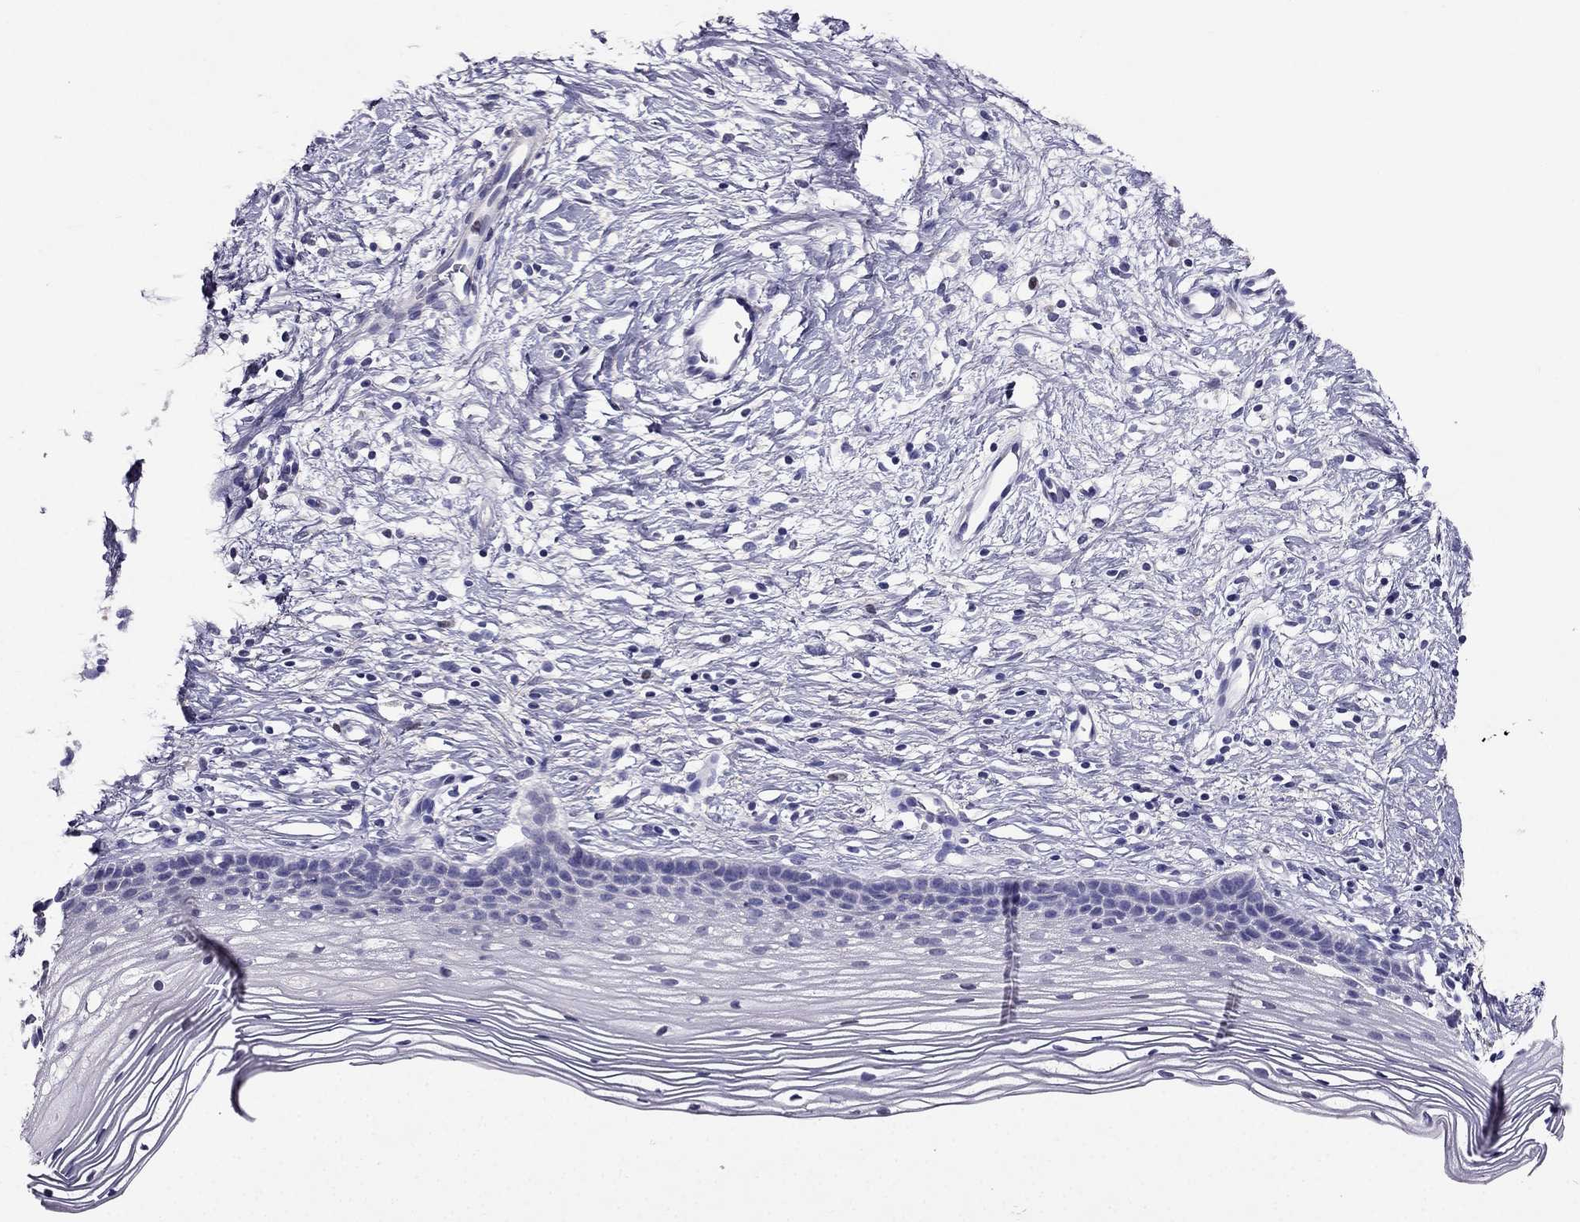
{"staining": {"intensity": "negative", "quantity": "none", "location": "none"}, "tissue": "cervix", "cell_type": "Glandular cells", "image_type": "normal", "snomed": [{"axis": "morphology", "description": "Normal tissue, NOS"}, {"axis": "topography", "description": "Cervix"}], "caption": "Normal cervix was stained to show a protein in brown. There is no significant expression in glandular cells. (DAB (3,3'-diaminobenzidine) IHC, high magnification).", "gene": "ARID3A", "patient": {"sex": "female", "age": 39}}